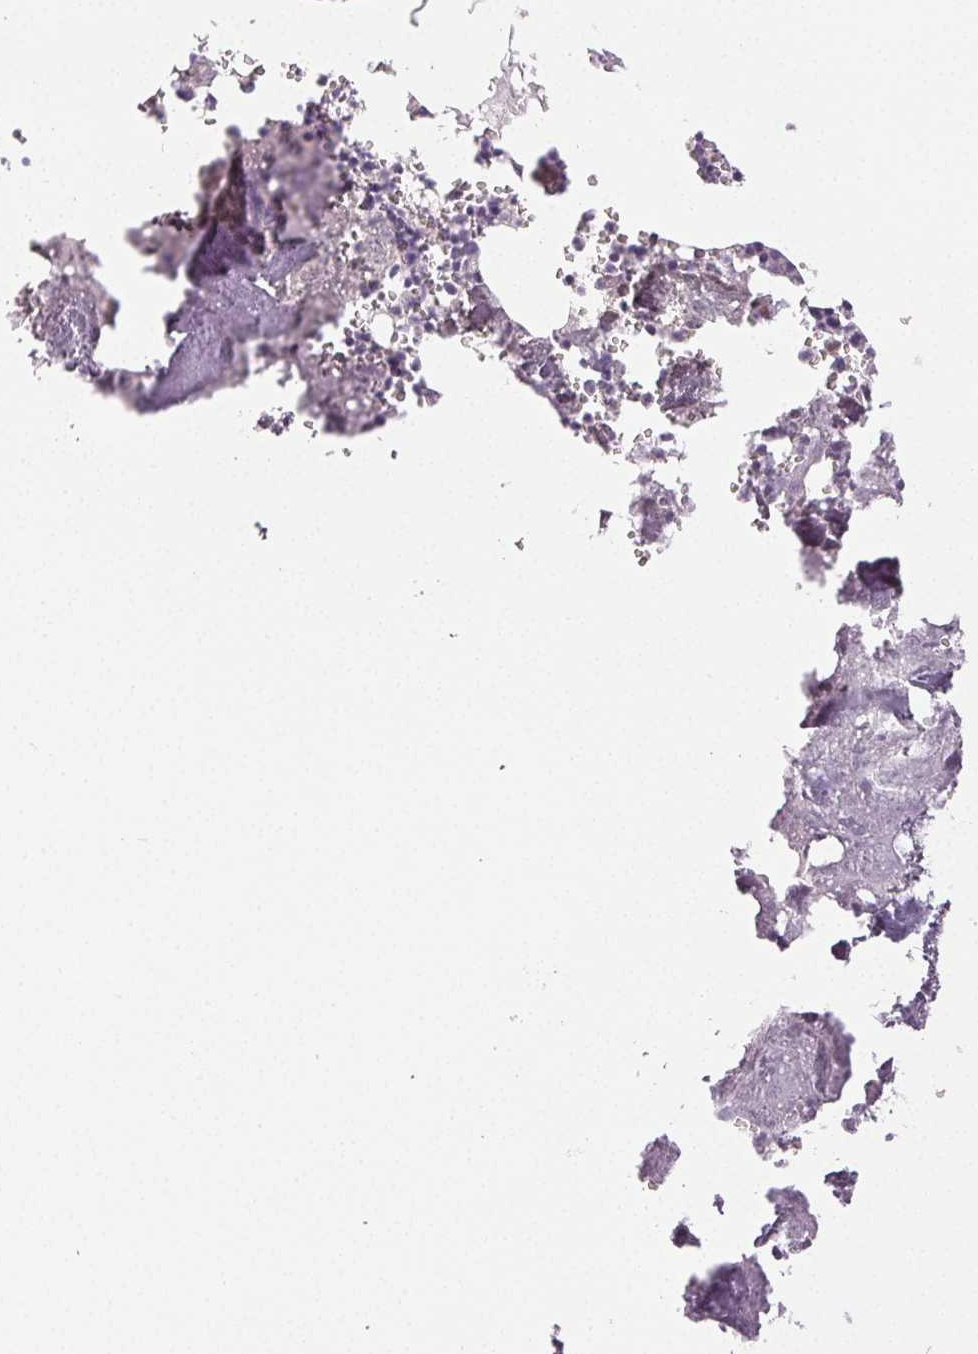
{"staining": {"intensity": "negative", "quantity": "none", "location": "none"}, "tissue": "bone marrow", "cell_type": "Hematopoietic cells", "image_type": "normal", "snomed": [{"axis": "morphology", "description": "Normal tissue, NOS"}, {"axis": "topography", "description": "Bone marrow"}], "caption": "The photomicrograph displays no staining of hematopoietic cells in normal bone marrow.", "gene": "MAP1LC3A", "patient": {"sex": "male", "age": 54}}